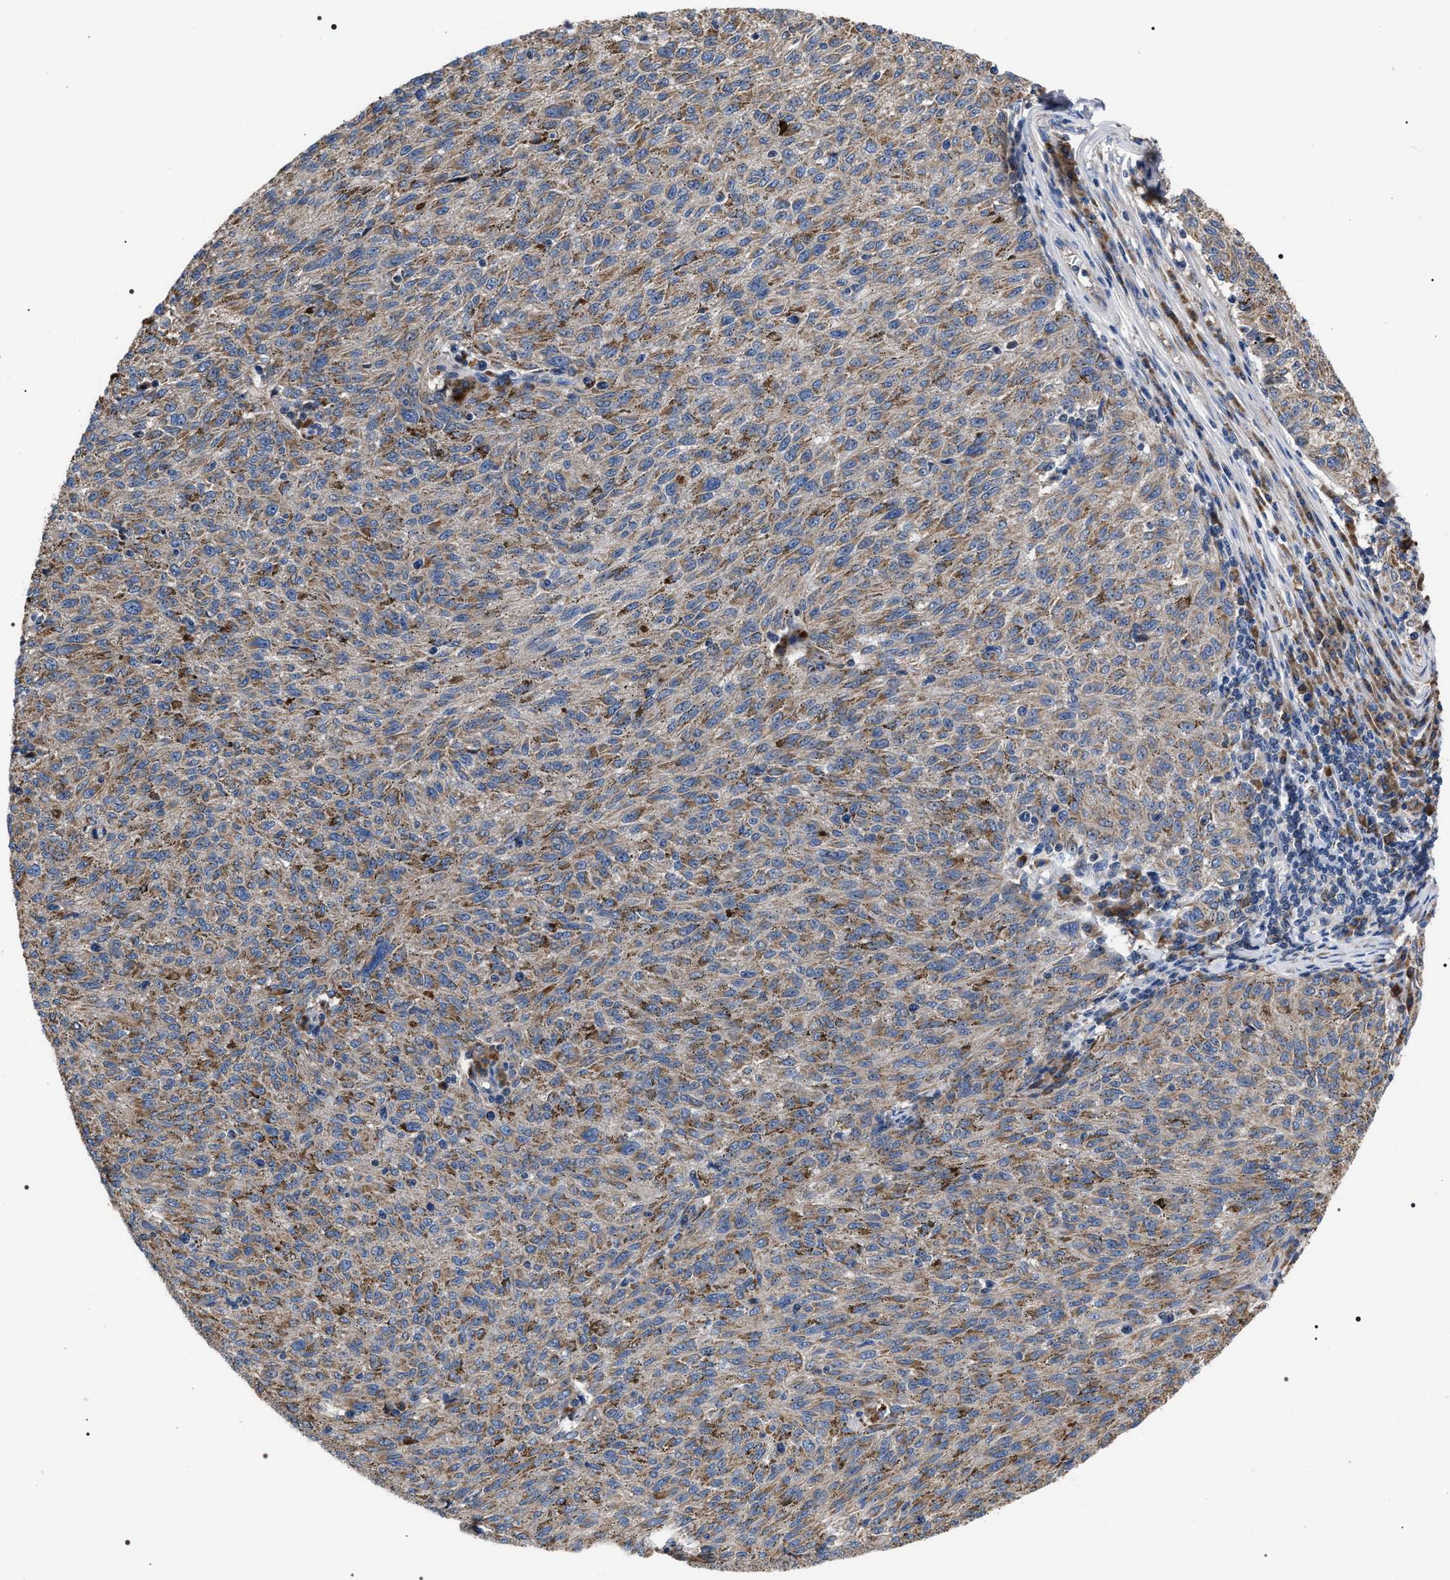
{"staining": {"intensity": "moderate", "quantity": "25%-75%", "location": "cytoplasmic/membranous"}, "tissue": "melanoma", "cell_type": "Tumor cells", "image_type": "cancer", "snomed": [{"axis": "morphology", "description": "Malignant melanoma, NOS"}, {"axis": "topography", "description": "Skin"}], "caption": "Protein staining of malignant melanoma tissue reveals moderate cytoplasmic/membranous expression in approximately 25%-75% of tumor cells.", "gene": "MACC1", "patient": {"sex": "female", "age": 72}}